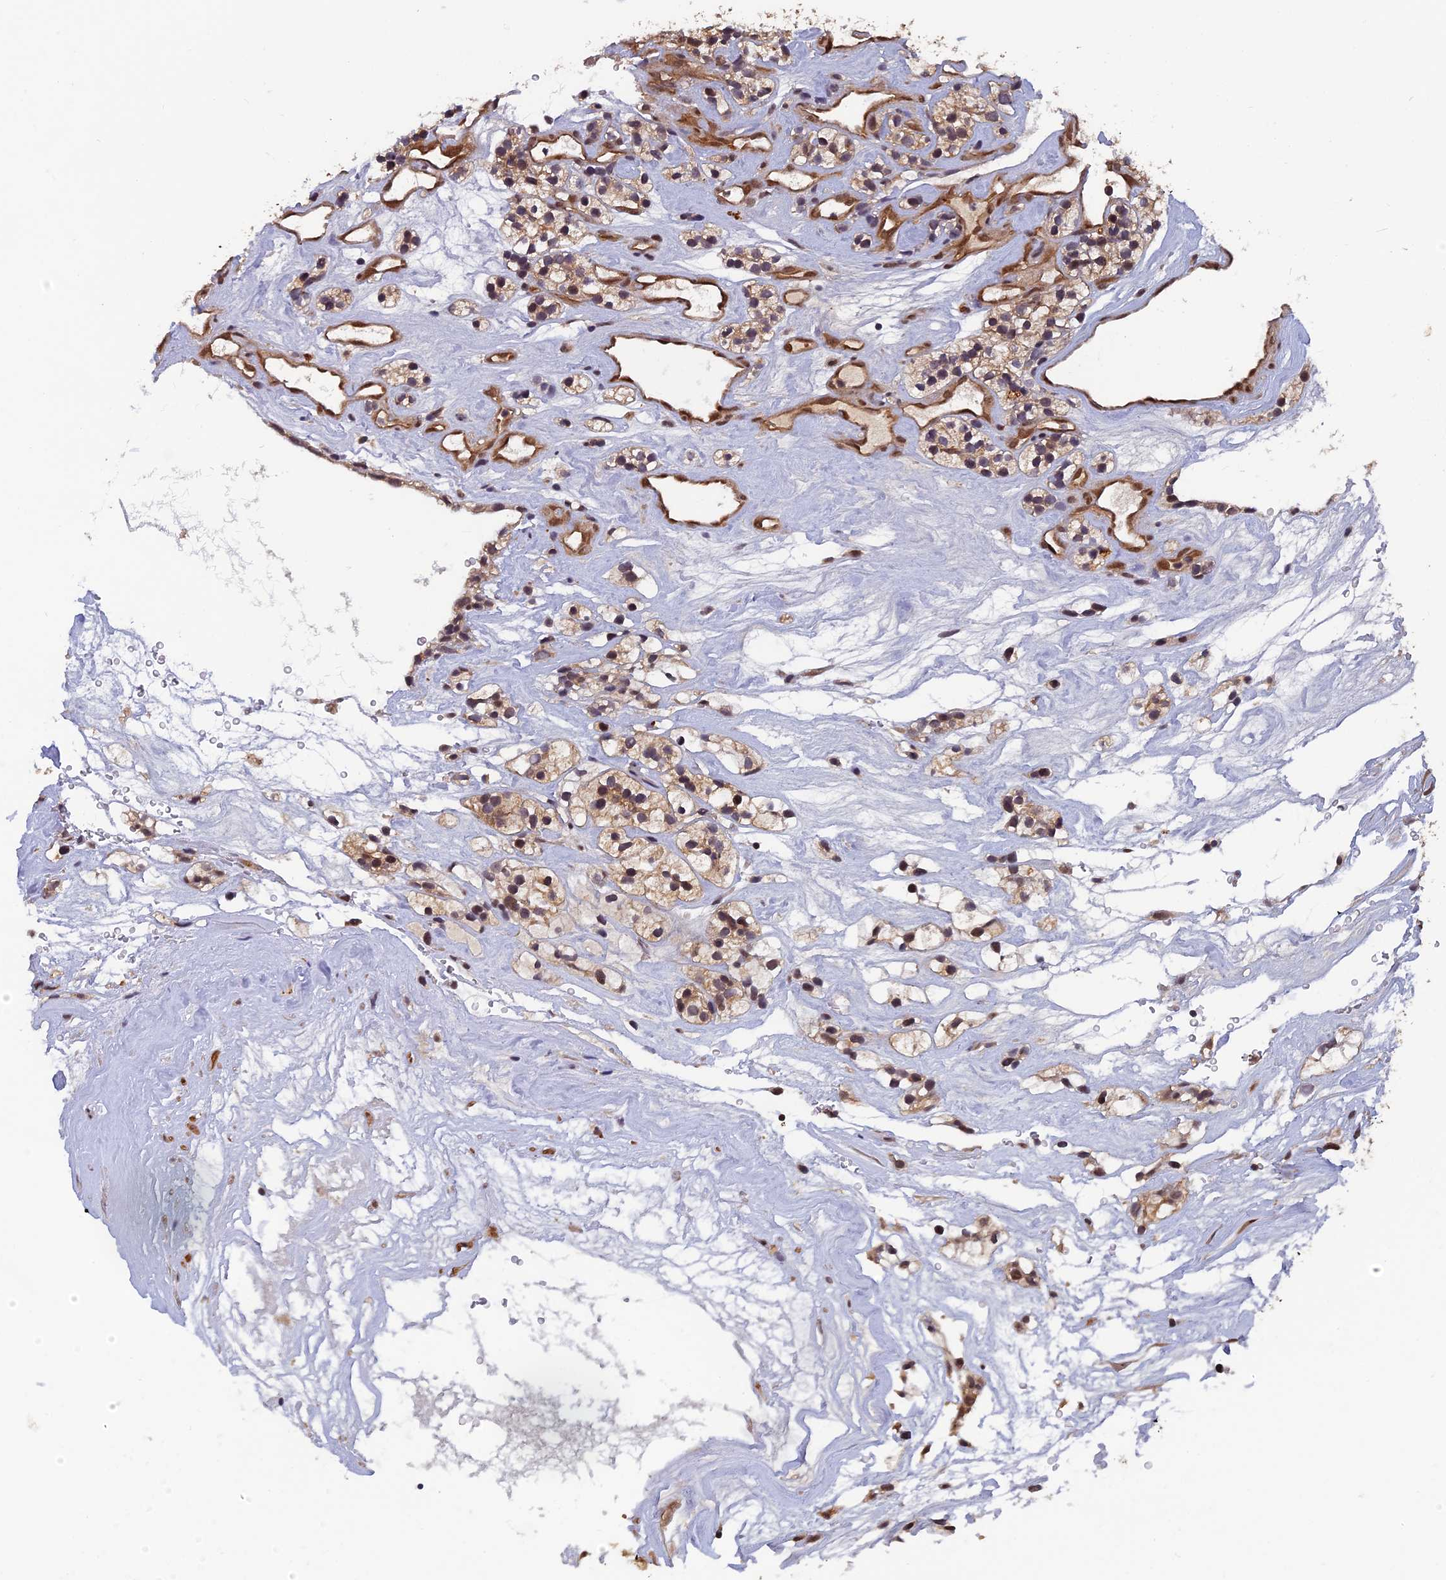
{"staining": {"intensity": "moderate", "quantity": "<25%", "location": "cytoplasmic/membranous,nuclear"}, "tissue": "renal cancer", "cell_type": "Tumor cells", "image_type": "cancer", "snomed": [{"axis": "morphology", "description": "Adenocarcinoma, NOS"}, {"axis": "topography", "description": "Kidney"}], "caption": "Protein analysis of renal cancer tissue displays moderate cytoplasmic/membranous and nuclear positivity in about <25% of tumor cells.", "gene": "FAM53C", "patient": {"sex": "female", "age": 57}}